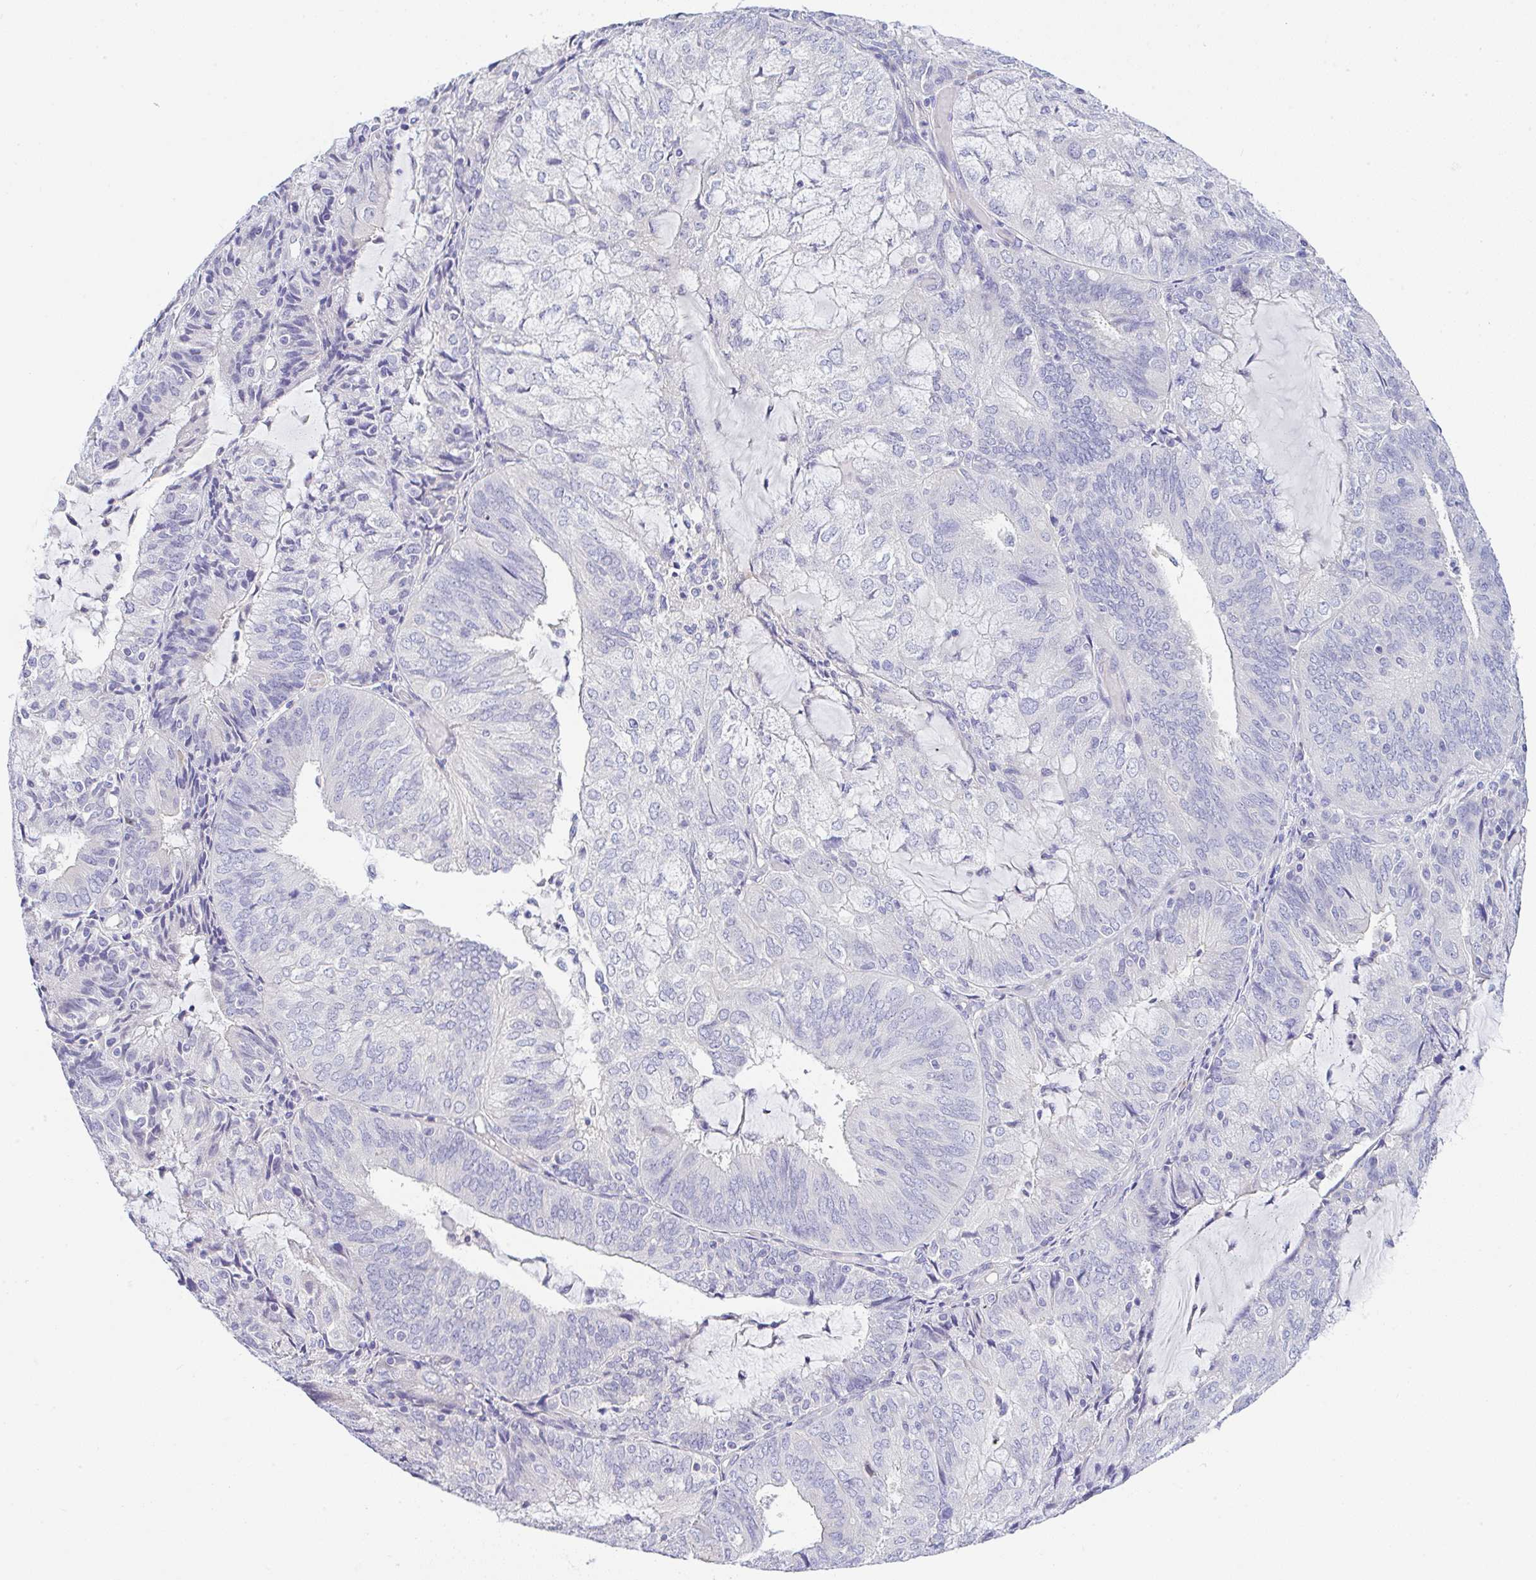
{"staining": {"intensity": "negative", "quantity": "none", "location": "none"}, "tissue": "endometrial cancer", "cell_type": "Tumor cells", "image_type": "cancer", "snomed": [{"axis": "morphology", "description": "Adenocarcinoma, NOS"}, {"axis": "topography", "description": "Endometrium"}], "caption": "Human endometrial cancer (adenocarcinoma) stained for a protein using IHC shows no expression in tumor cells.", "gene": "SERPINE3", "patient": {"sex": "female", "age": 81}}